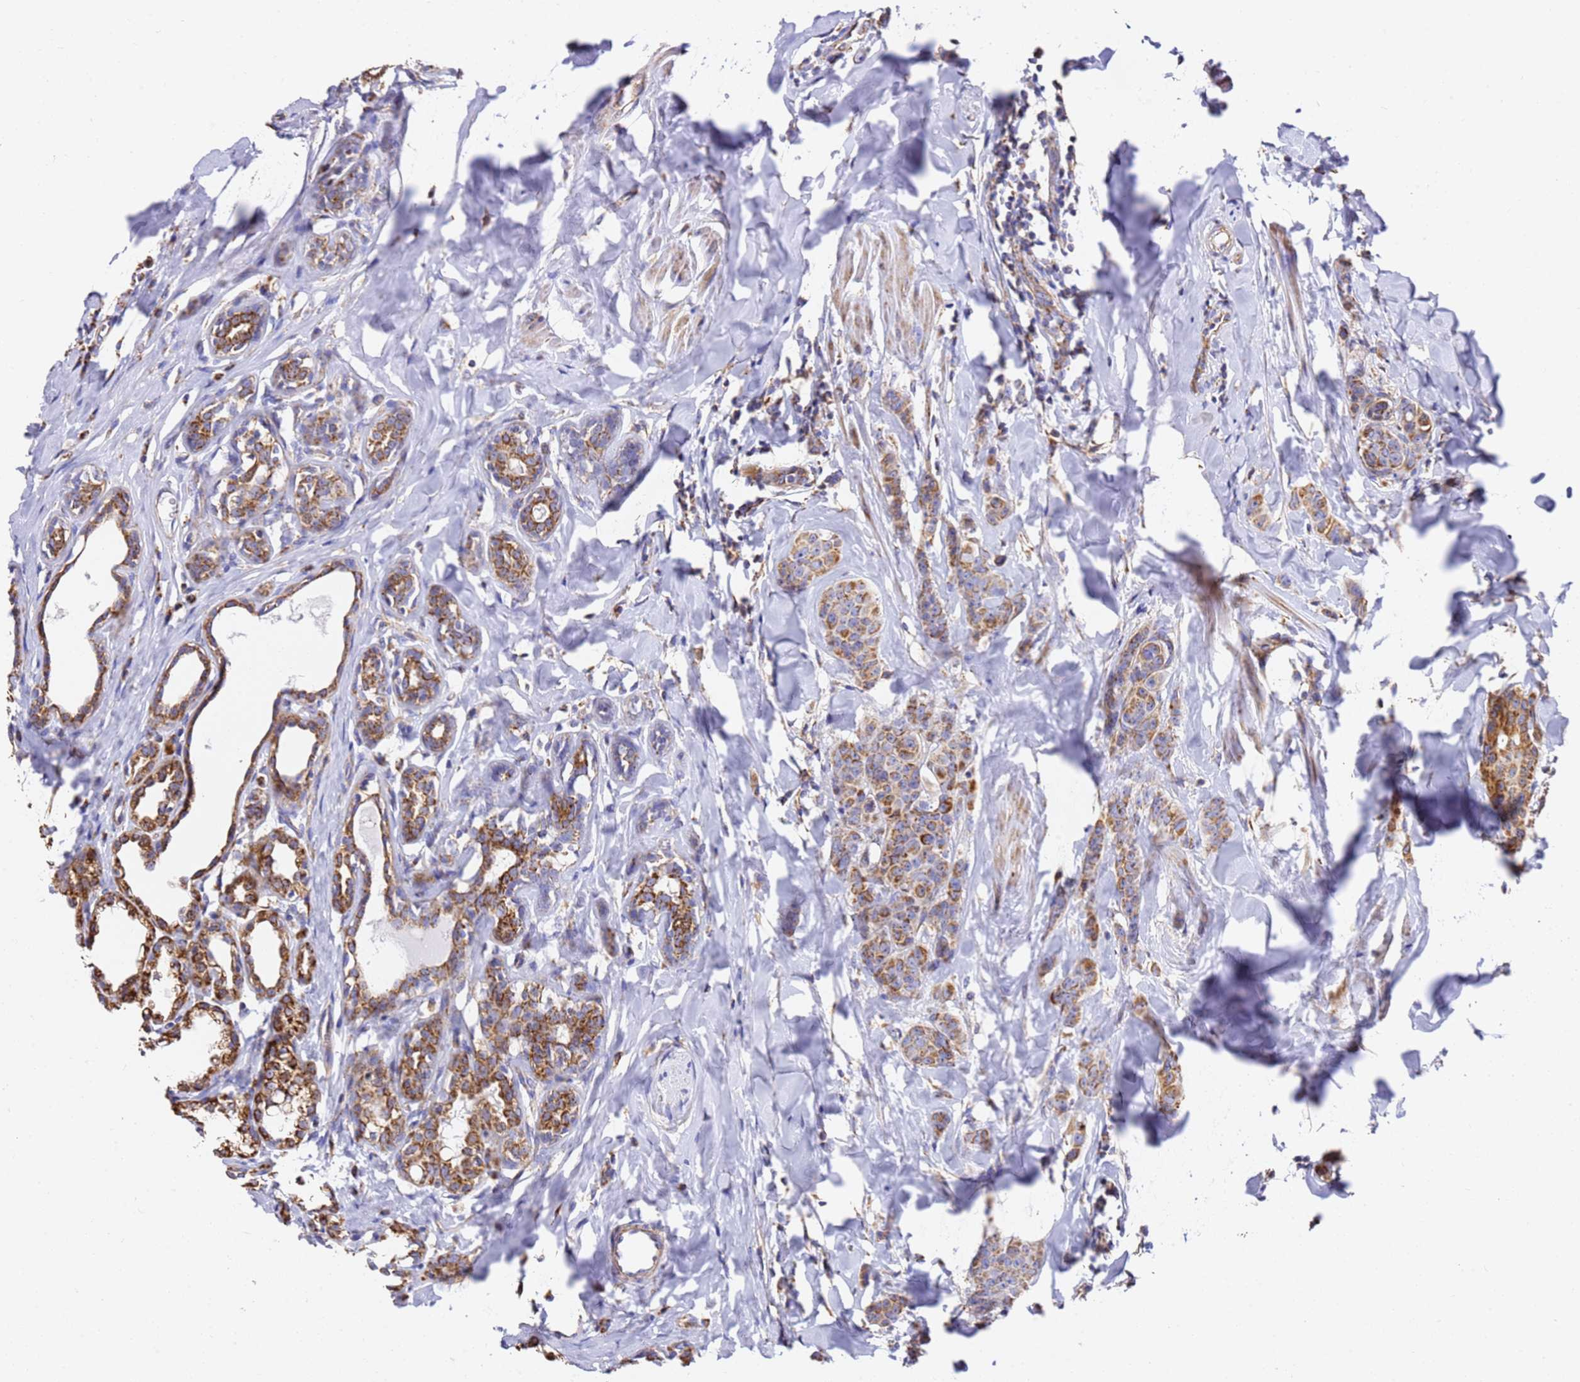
{"staining": {"intensity": "moderate", "quantity": ">75%", "location": "cytoplasmic/membranous"}, "tissue": "breast cancer", "cell_type": "Tumor cells", "image_type": "cancer", "snomed": [{"axis": "morphology", "description": "Duct carcinoma"}, {"axis": "topography", "description": "Breast"}], "caption": "Immunohistochemical staining of breast cancer (invasive ductal carcinoma) reveals moderate cytoplasmic/membranous protein expression in approximately >75% of tumor cells.", "gene": "NDUFA3", "patient": {"sex": "female", "age": 40}}